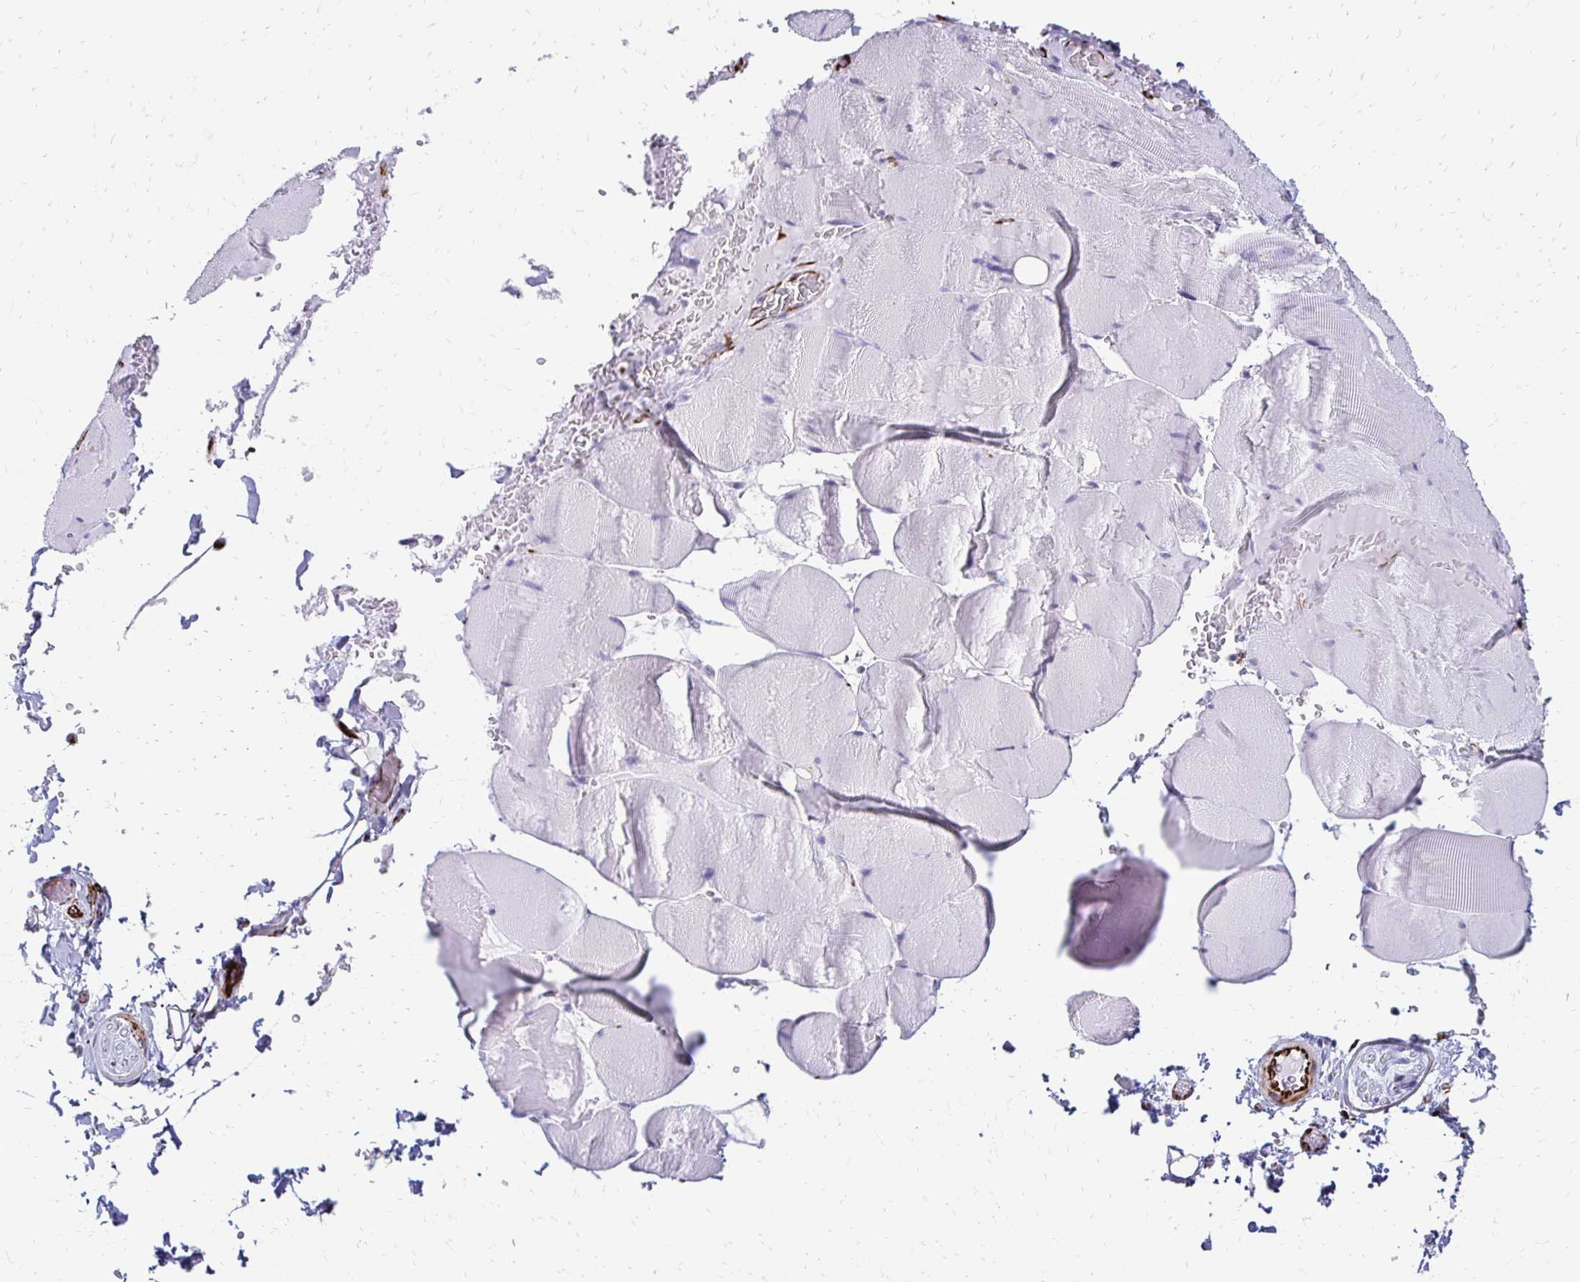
{"staining": {"intensity": "negative", "quantity": "none", "location": "none"}, "tissue": "skeletal muscle", "cell_type": "Myocytes", "image_type": "normal", "snomed": [{"axis": "morphology", "description": "Normal tissue, NOS"}, {"axis": "topography", "description": "Skeletal muscle"}, {"axis": "topography", "description": "Head-Neck"}], "caption": "This is a image of IHC staining of normal skeletal muscle, which shows no positivity in myocytes. (Stains: DAB (3,3'-diaminobenzidine) IHC with hematoxylin counter stain, Microscopy: brightfield microscopy at high magnification).", "gene": "TMEM54", "patient": {"sex": "male", "age": 66}}